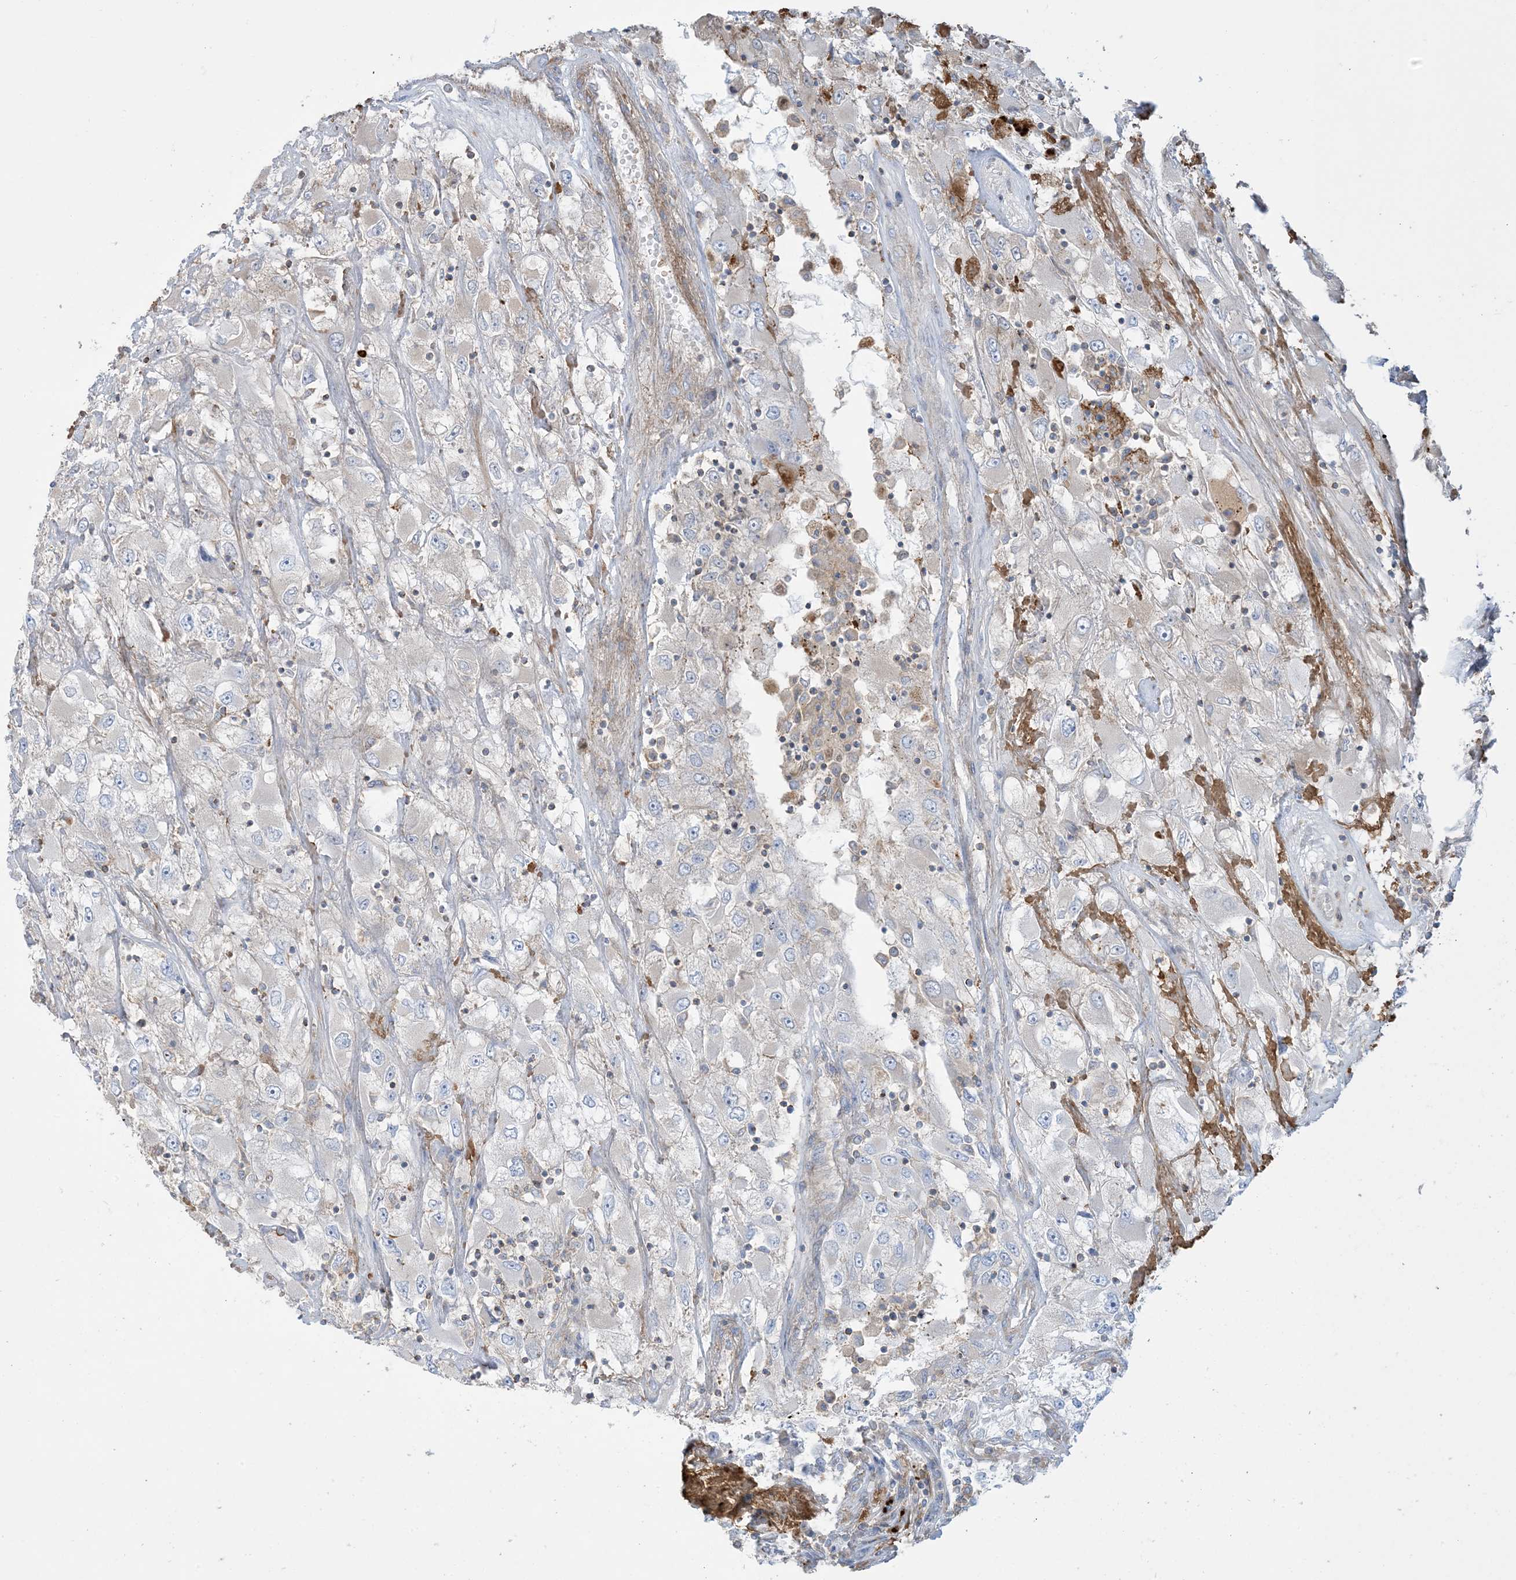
{"staining": {"intensity": "negative", "quantity": "none", "location": "none"}, "tissue": "renal cancer", "cell_type": "Tumor cells", "image_type": "cancer", "snomed": [{"axis": "morphology", "description": "Adenocarcinoma, NOS"}, {"axis": "topography", "description": "Kidney"}], "caption": "Tumor cells show no significant protein expression in renal cancer.", "gene": "GTF3C2", "patient": {"sex": "female", "age": 52}}